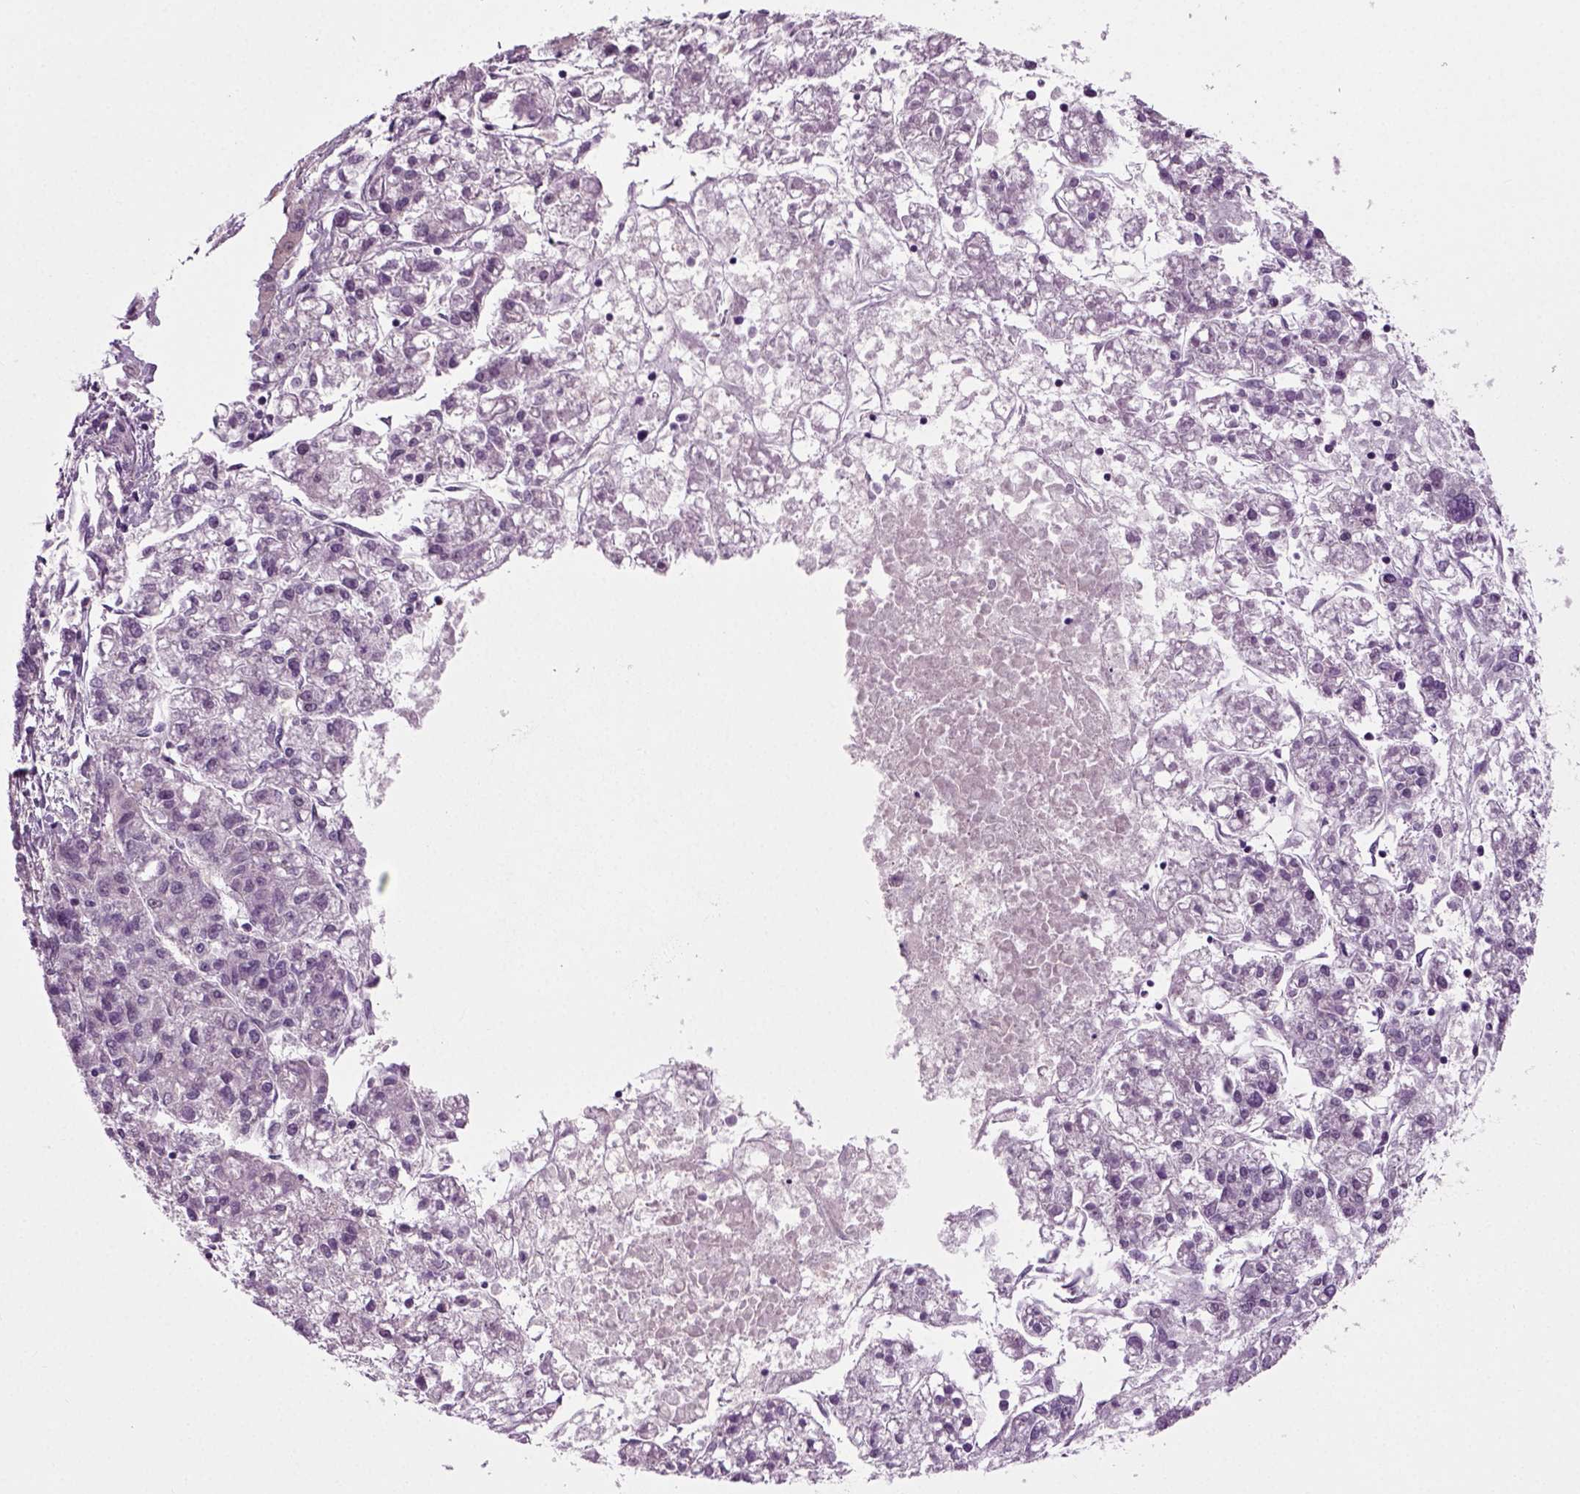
{"staining": {"intensity": "negative", "quantity": "none", "location": "none"}, "tissue": "liver cancer", "cell_type": "Tumor cells", "image_type": "cancer", "snomed": [{"axis": "morphology", "description": "Carcinoma, Hepatocellular, NOS"}, {"axis": "topography", "description": "Liver"}], "caption": "This image is of liver hepatocellular carcinoma stained with immunohistochemistry to label a protein in brown with the nuclei are counter-stained blue. There is no positivity in tumor cells. The staining is performed using DAB brown chromogen with nuclei counter-stained in using hematoxylin.", "gene": "RCOR3", "patient": {"sex": "male", "age": 56}}